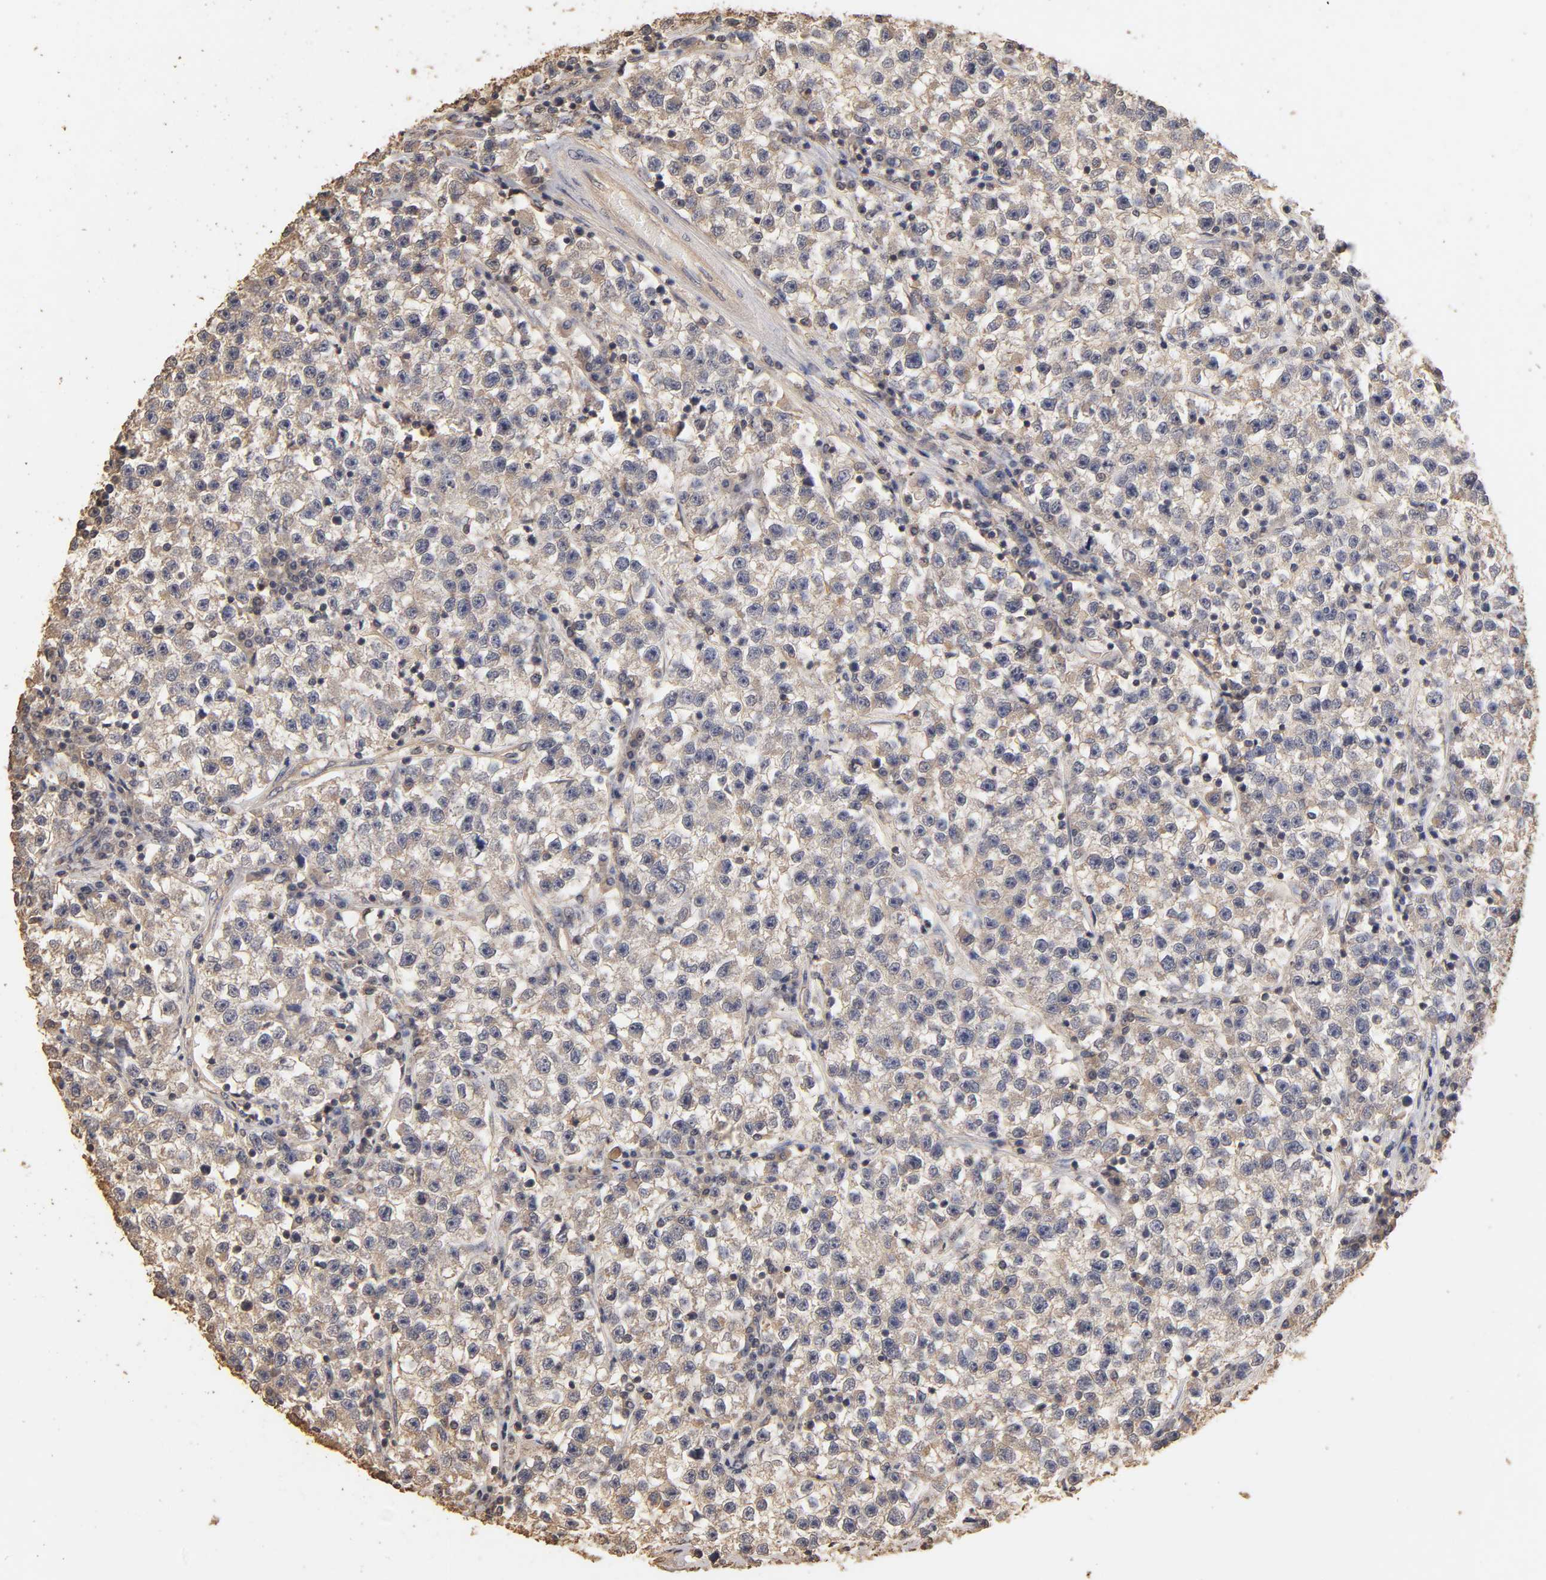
{"staining": {"intensity": "weak", "quantity": "25%-75%", "location": "cytoplasmic/membranous"}, "tissue": "testis cancer", "cell_type": "Tumor cells", "image_type": "cancer", "snomed": [{"axis": "morphology", "description": "Seminoma, NOS"}, {"axis": "topography", "description": "Testis"}], "caption": "Immunohistochemical staining of seminoma (testis) displays low levels of weak cytoplasmic/membranous staining in approximately 25%-75% of tumor cells. The staining was performed using DAB (3,3'-diaminobenzidine), with brown indicating positive protein expression. Nuclei are stained blue with hematoxylin.", "gene": "VSIG4", "patient": {"sex": "male", "age": 22}}